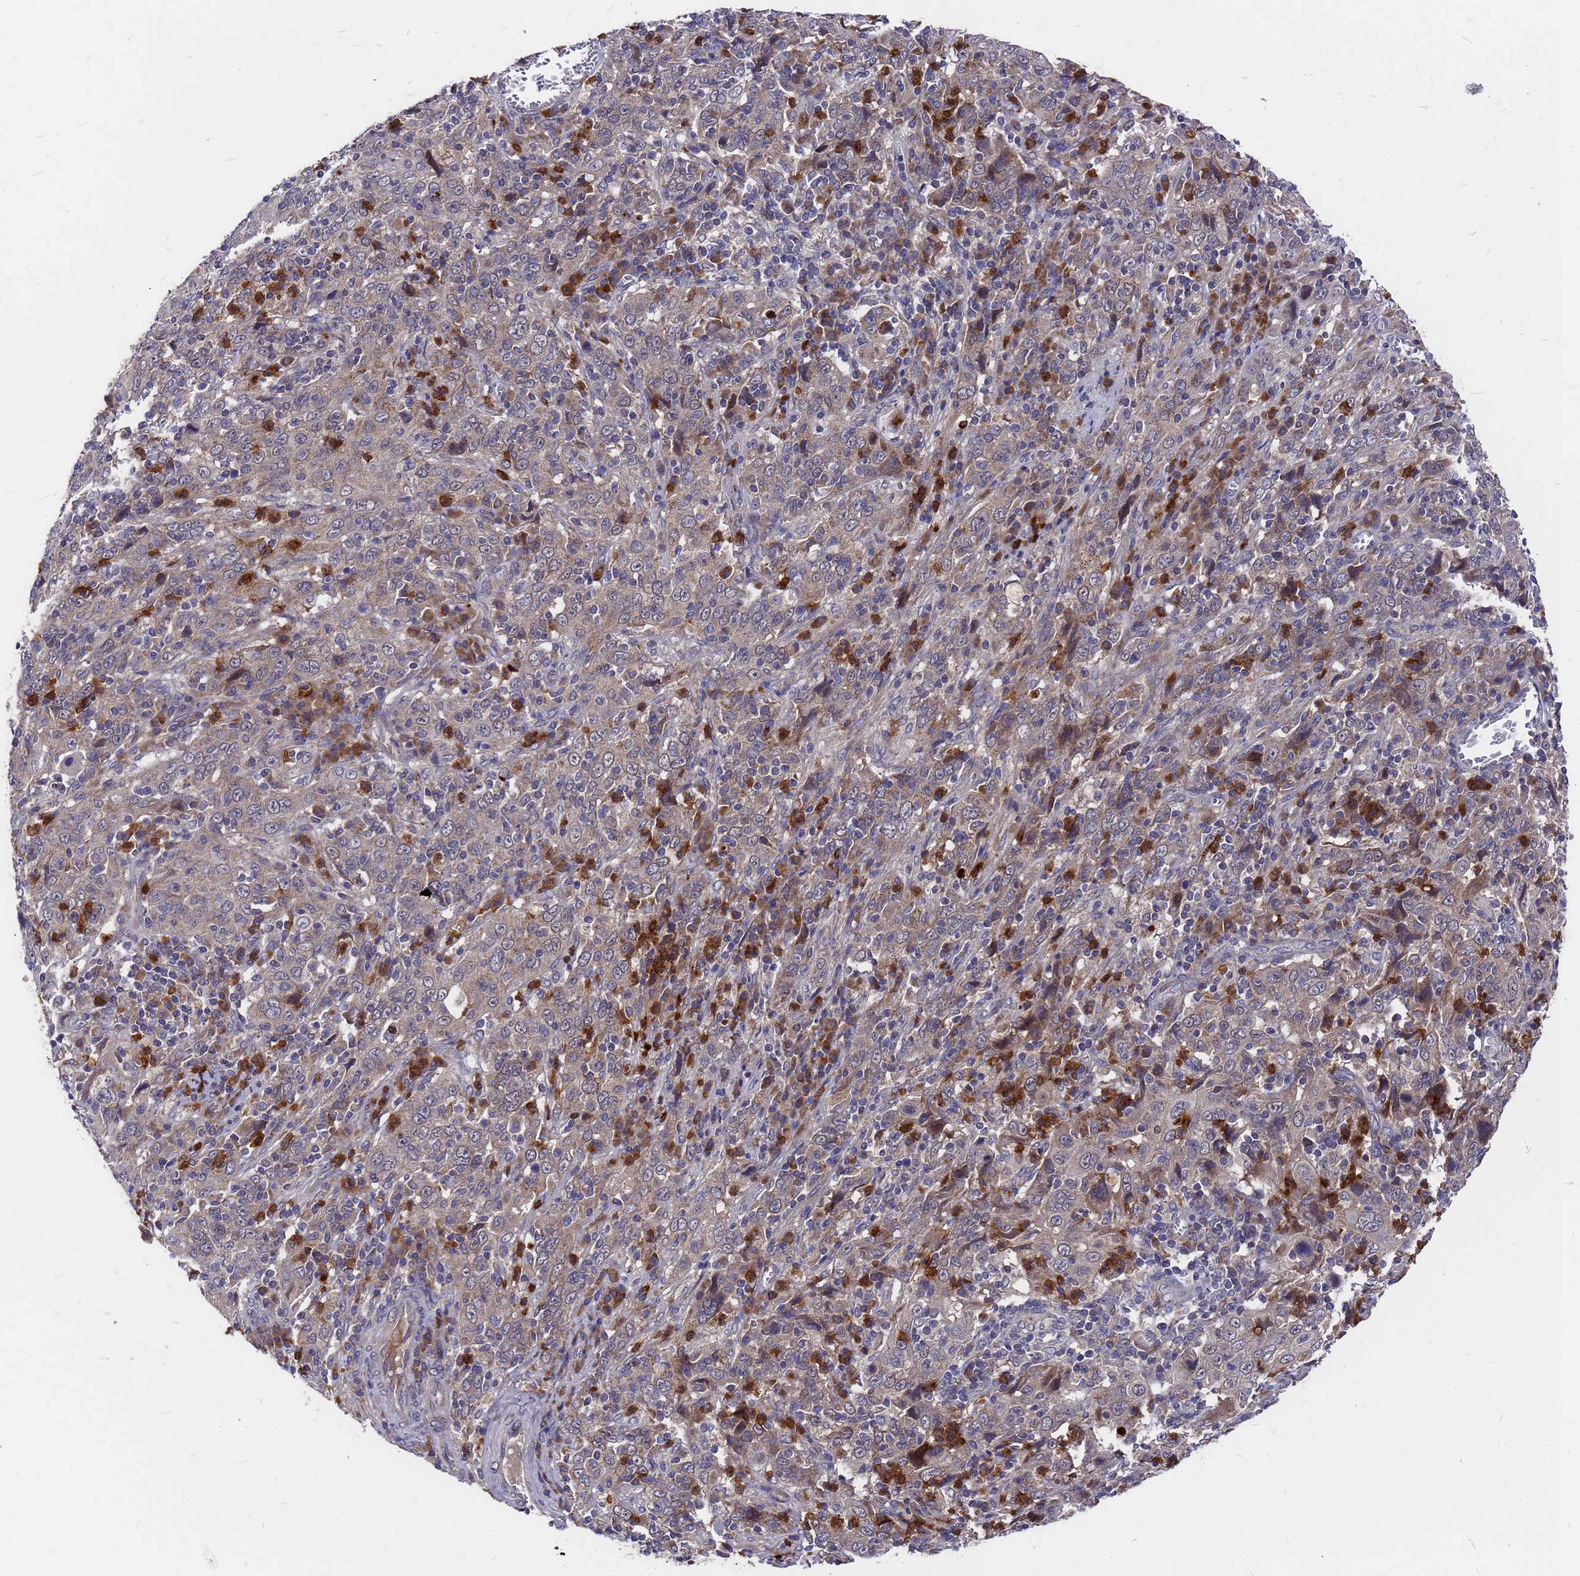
{"staining": {"intensity": "negative", "quantity": "none", "location": "none"}, "tissue": "cervical cancer", "cell_type": "Tumor cells", "image_type": "cancer", "snomed": [{"axis": "morphology", "description": "Squamous cell carcinoma, NOS"}, {"axis": "topography", "description": "Cervix"}], "caption": "This is a micrograph of IHC staining of cervical cancer, which shows no positivity in tumor cells.", "gene": "ZNF717", "patient": {"sex": "female", "age": 46}}